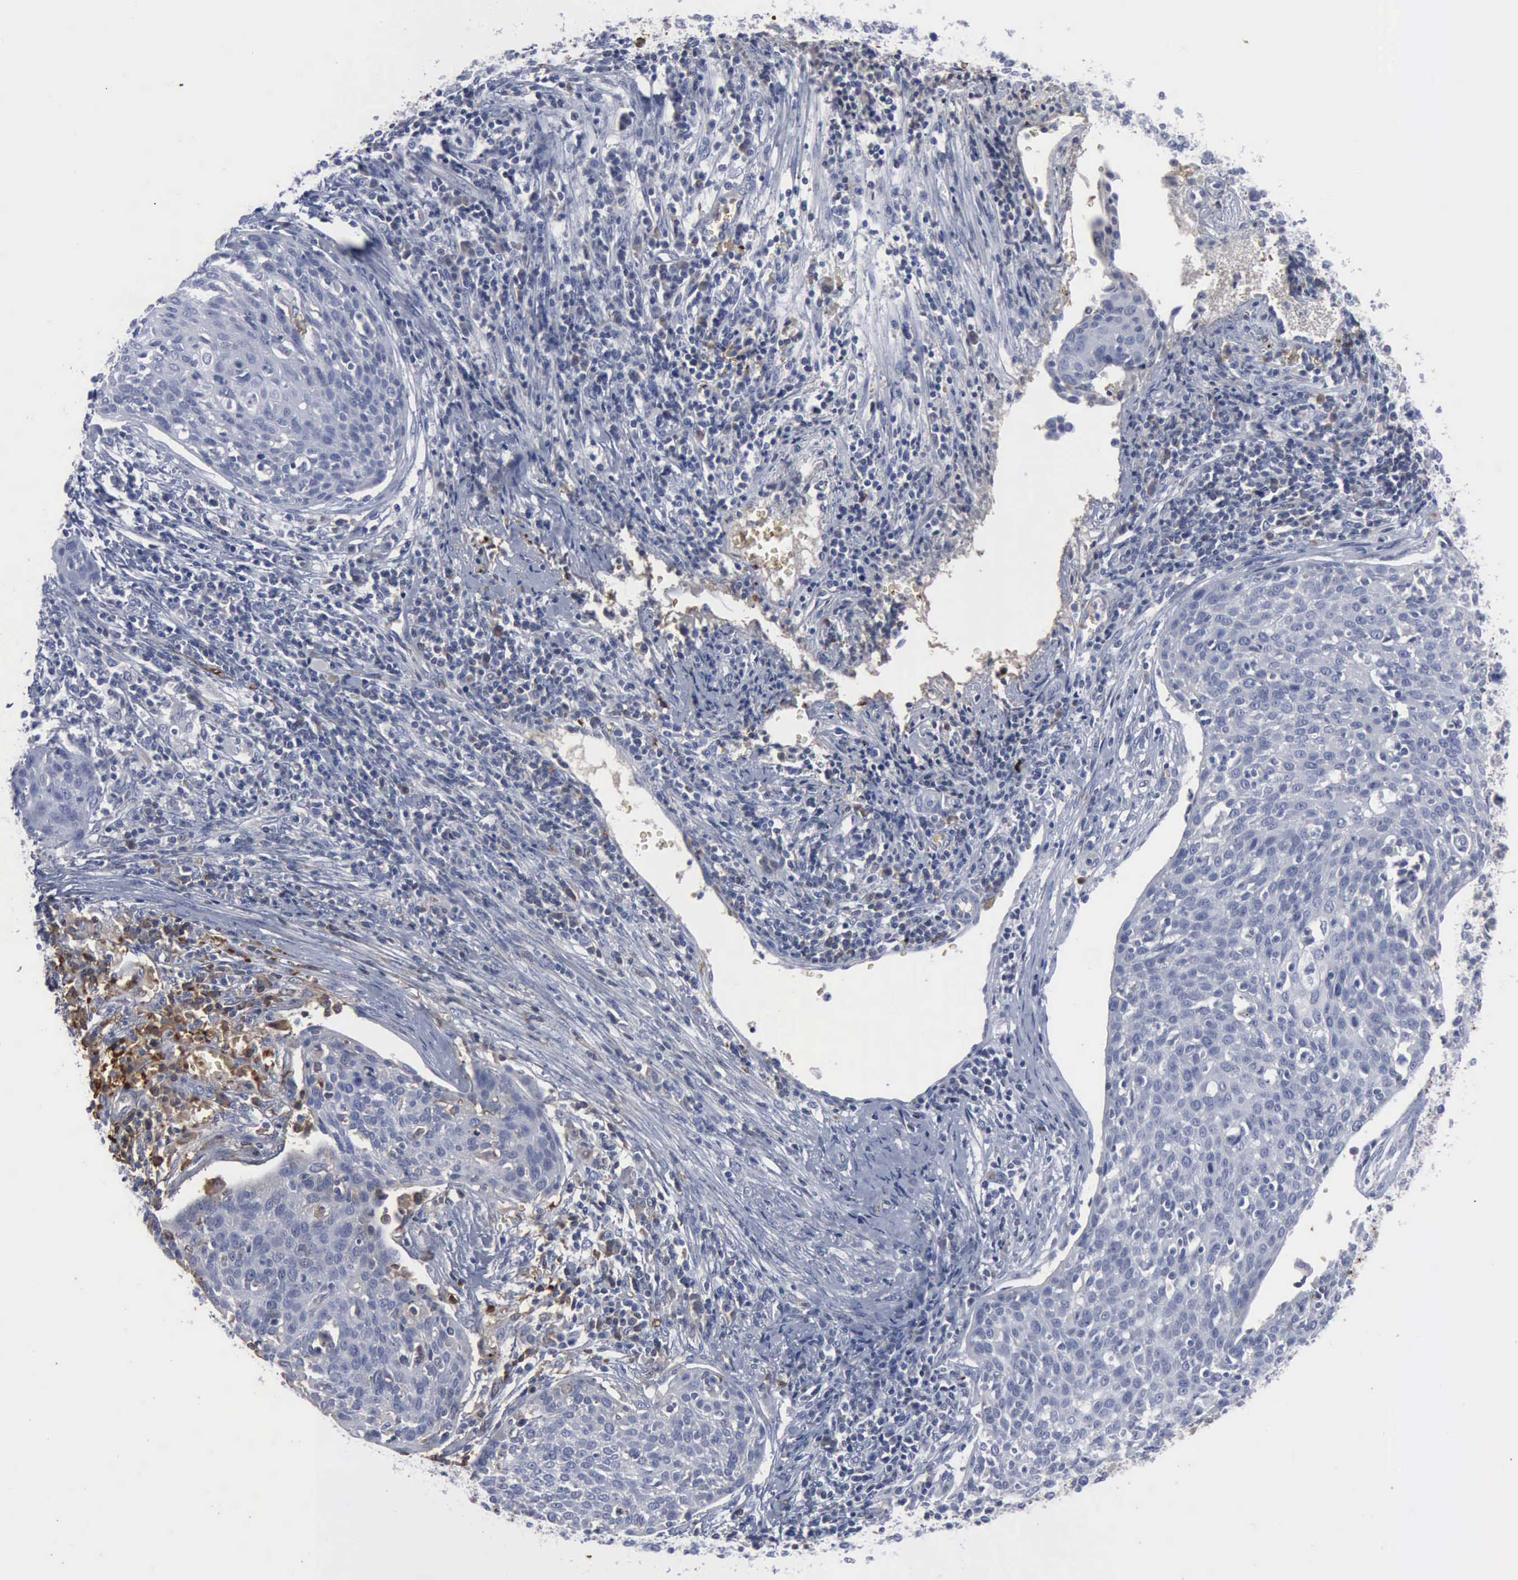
{"staining": {"intensity": "negative", "quantity": "none", "location": "none"}, "tissue": "cervical cancer", "cell_type": "Tumor cells", "image_type": "cancer", "snomed": [{"axis": "morphology", "description": "Squamous cell carcinoma, NOS"}, {"axis": "topography", "description": "Cervix"}], "caption": "This is an IHC image of human cervical squamous cell carcinoma. There is no expression in tumor cells.", "gene": "TGFB1", "patient": {"sex": "female", "age": 38}}